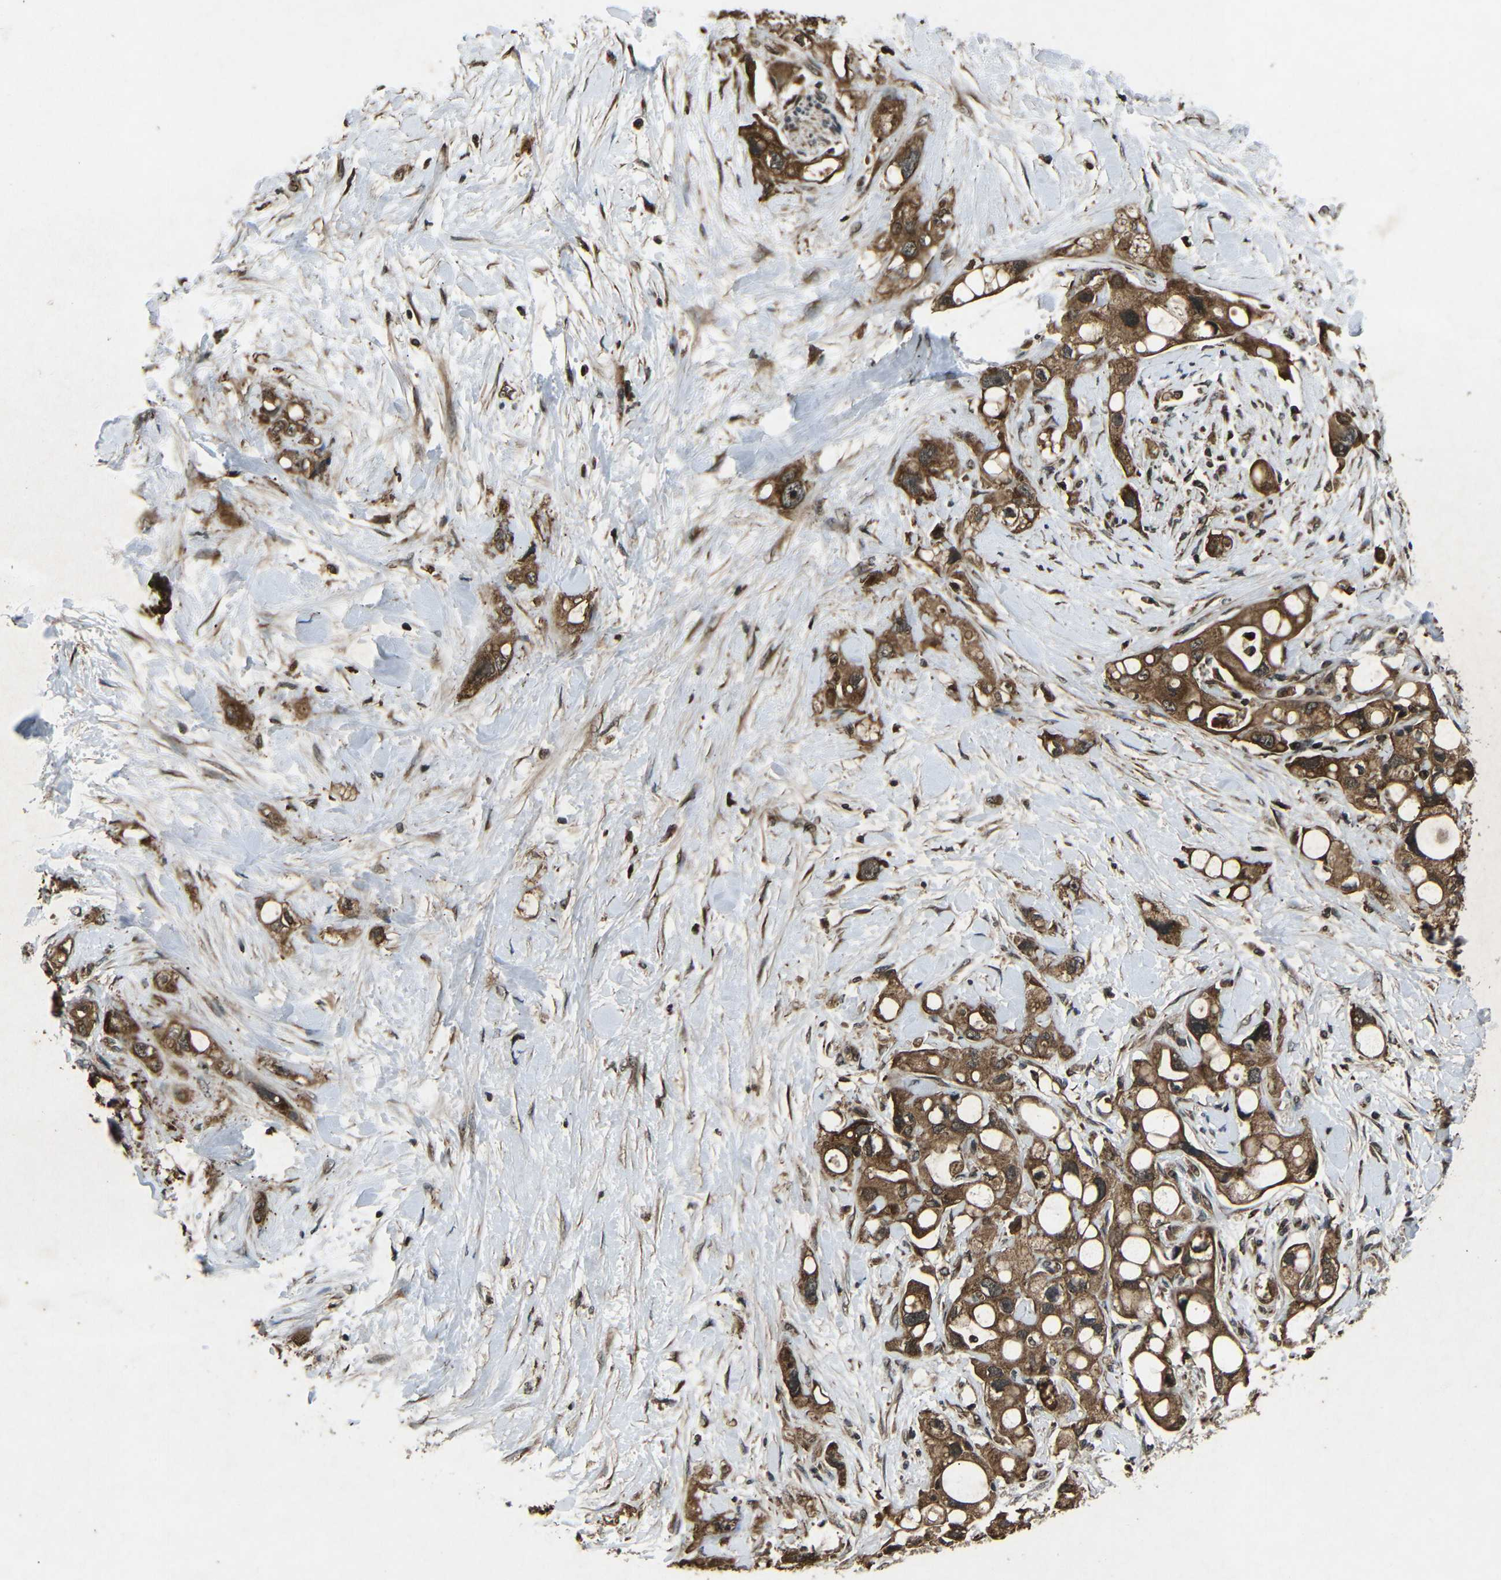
{"staining": {"intensity": "moderate", "quantity": ">75%", "location": "cytoplasmic/membranous"}, "tissue": "pancreatic cancer", "cell_type": "Tumor cells", "image_type": "cancer", "snomed": [{"axis": "morphology", "description": "Adenocarcinoma, NOS"}, {"axis": "topography", "description": "Pancreas"}], "caption": "An immunohistochemistry image of neoplastic tissue is shown. Protein staining in brown highlights moderate cytoplasmic/membranous positivity in pancreatic cancer within tumor cells.", "gene": "PLK2", "patient": {"sex": "female", "age": 56}}